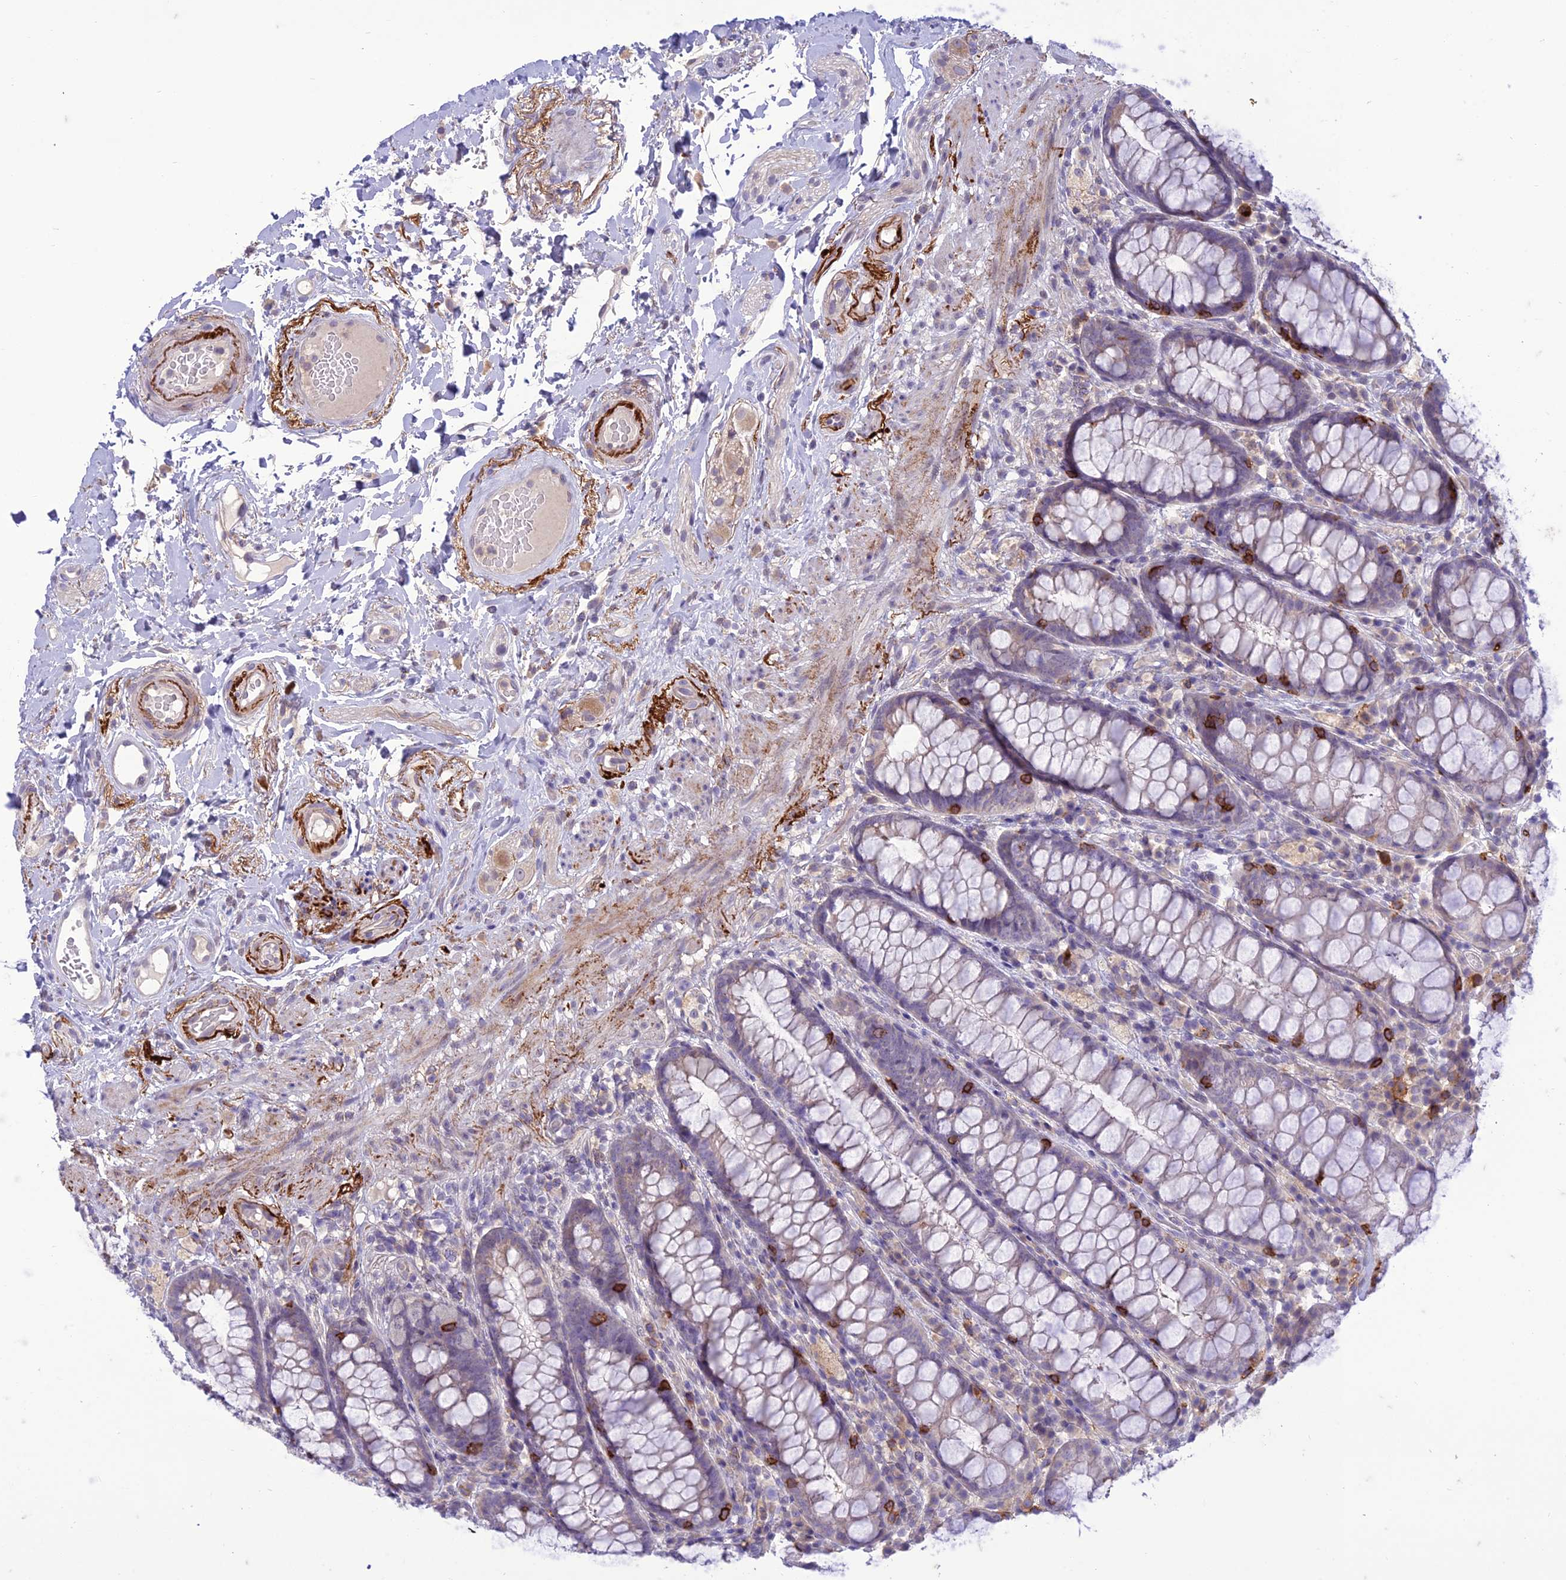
{"staining": {"intensity": "negative", "quantity": "none", "location": "none"}, "tissue": "rectum", "cell_type": "Glandular cells", "image_type": "normal", "snomed": [{"axis": "morphology", "description": "Normal tissue, NOS"}, {"axis": "topography", "description": "Rectum"}], "caption": "This is a photomicrograph of immunohistochemistry (IHC) staining of unremarkable rectum, which shows no staining in glandular cells. The staining was performed using DAB to visualize the protein expression in brown, while the nuclei were stained in blue with hematoxylin (Magnification: 20x).", "gene": "ITGAE", "patient": {"sex": "male", "age": 83}}